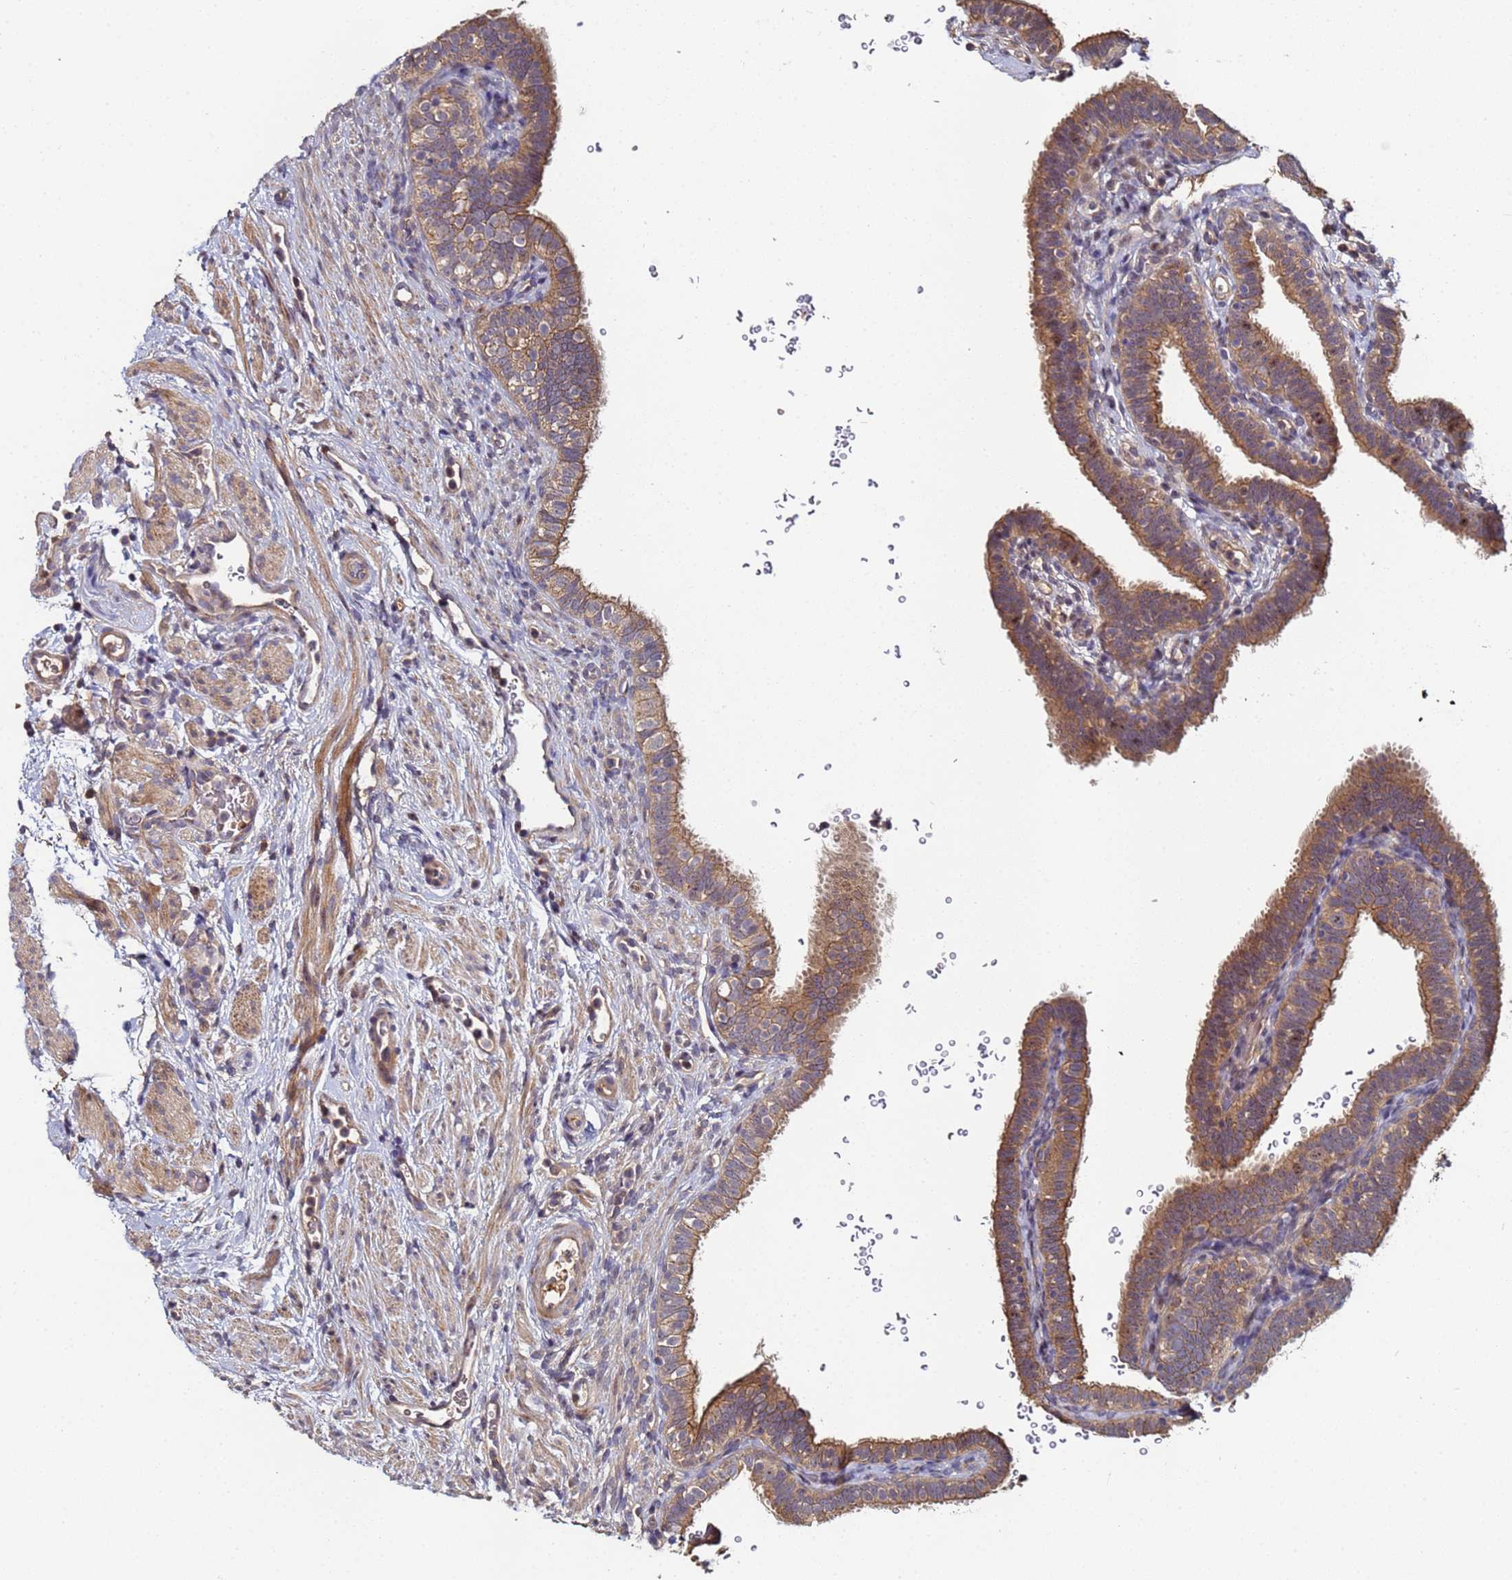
{"staining": {"intensity": "moderate", "quantity": ">75%", "location": "cytoplasmic/membranous"}, "tissue": "fallopian tube", "cell_type": "Glandular cells", "image_type": "normal", "snomed": [{"axis": "morphology", "description": "Normal tissue, NOS"}, {"axis": "topography", "description": "Fallopian tube"}], "caption": "Immunohistochemistry (IHC) image of unremarkable fallopian tube stained for a protein (brown), which displays medium levels of moderate cytoplasmic/membranous staining in about >75% of glandular cells.", "gene": "OSER1", "patient": {"sex": "female", "age": 41}}